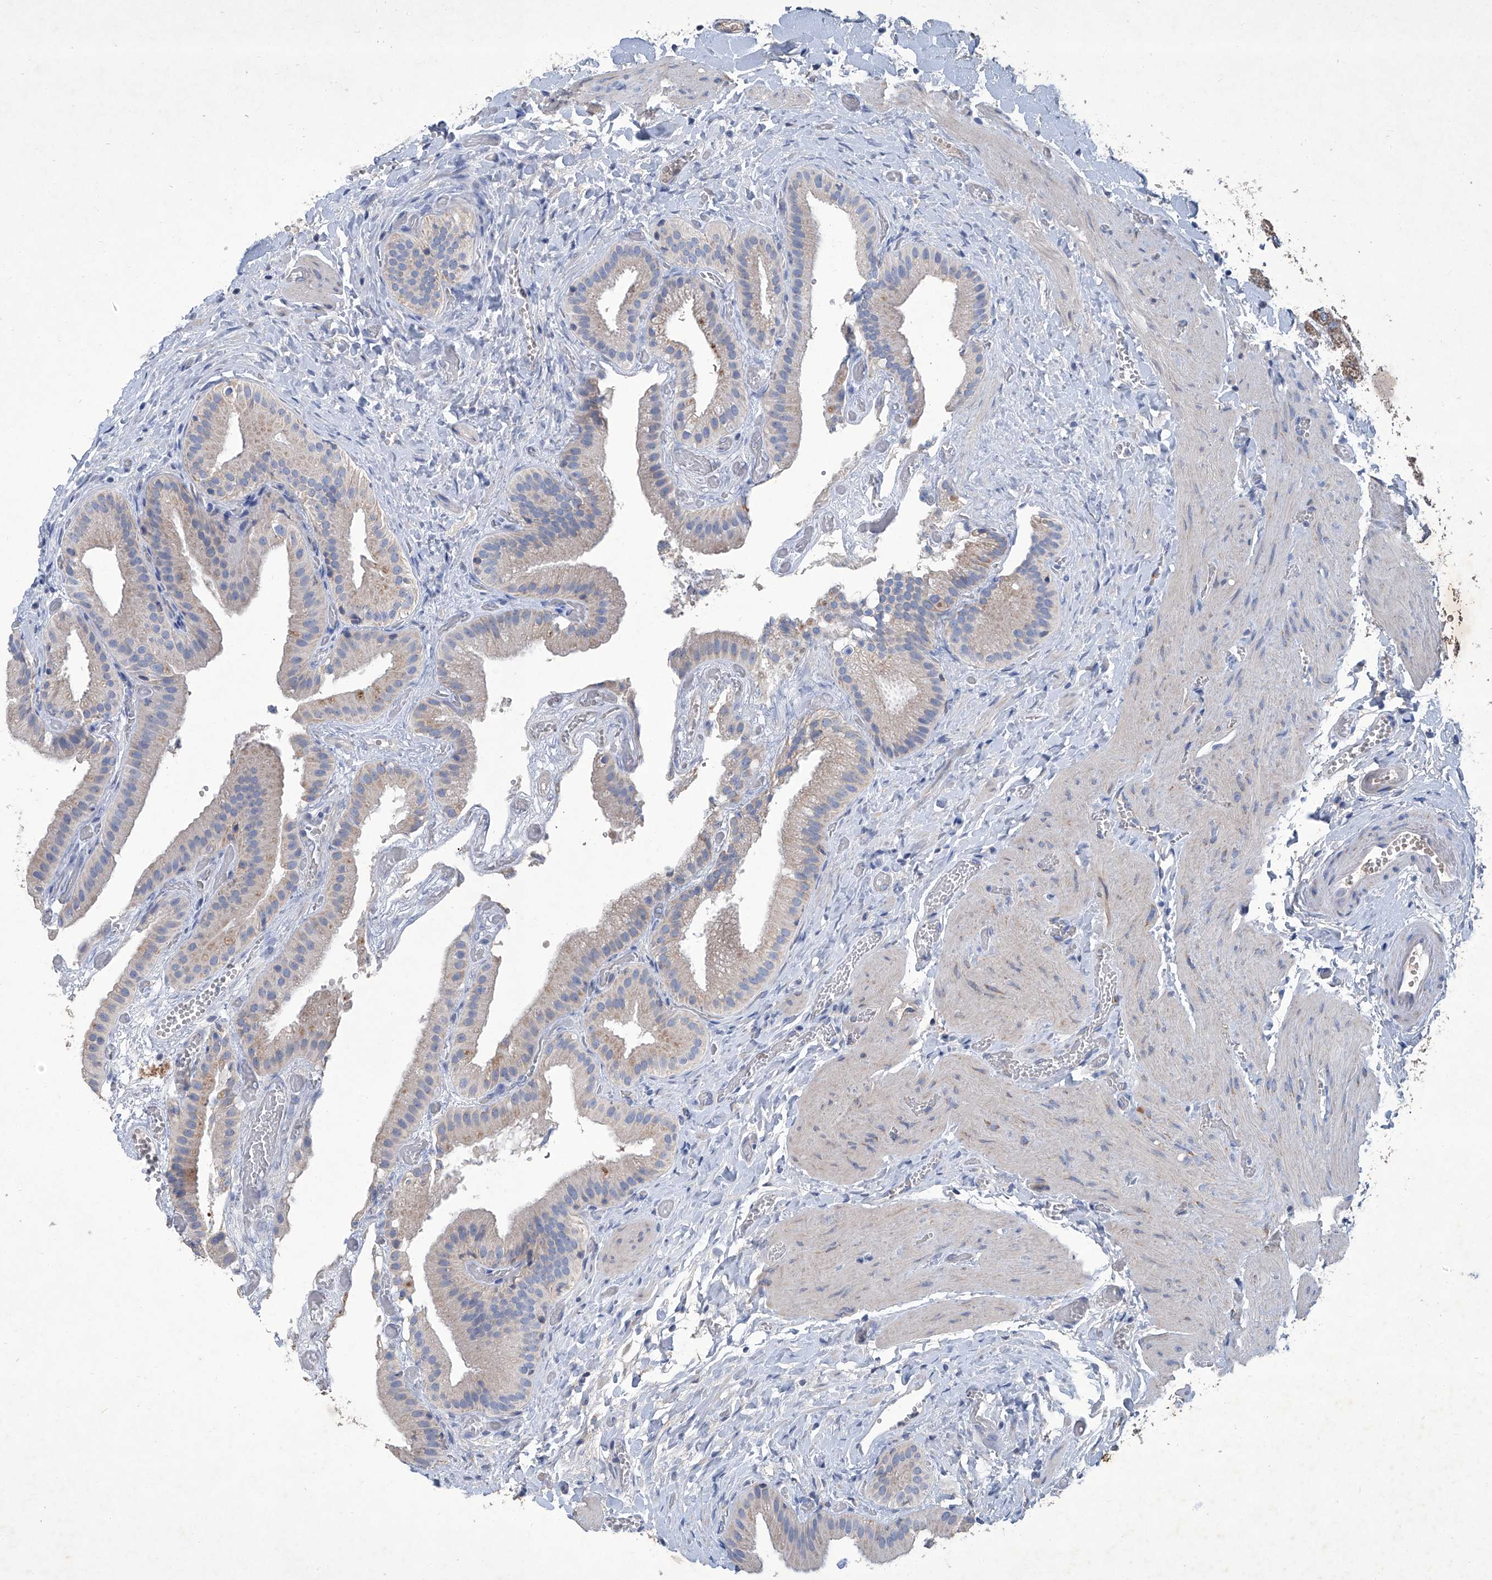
{"staining": {"intensity": "weak", "quantity": "<25%", "location": "cytoplasmic/membranous"}, "tissue": "gallbladder", "cell_type": "Glandular cells", "image_type": "normal", "snomed": [{"axis": "morphology", "description": "Normal tissue, NOS"}, {"axis": "topography", "description": "Gallbladder"}], "caption": "This is a micrograph of IHC staining of normal gallbladder, which shows no positivity in glandular cells.", "gene": "MTARC1", "patient": {"sex": "female", "age": 64}}